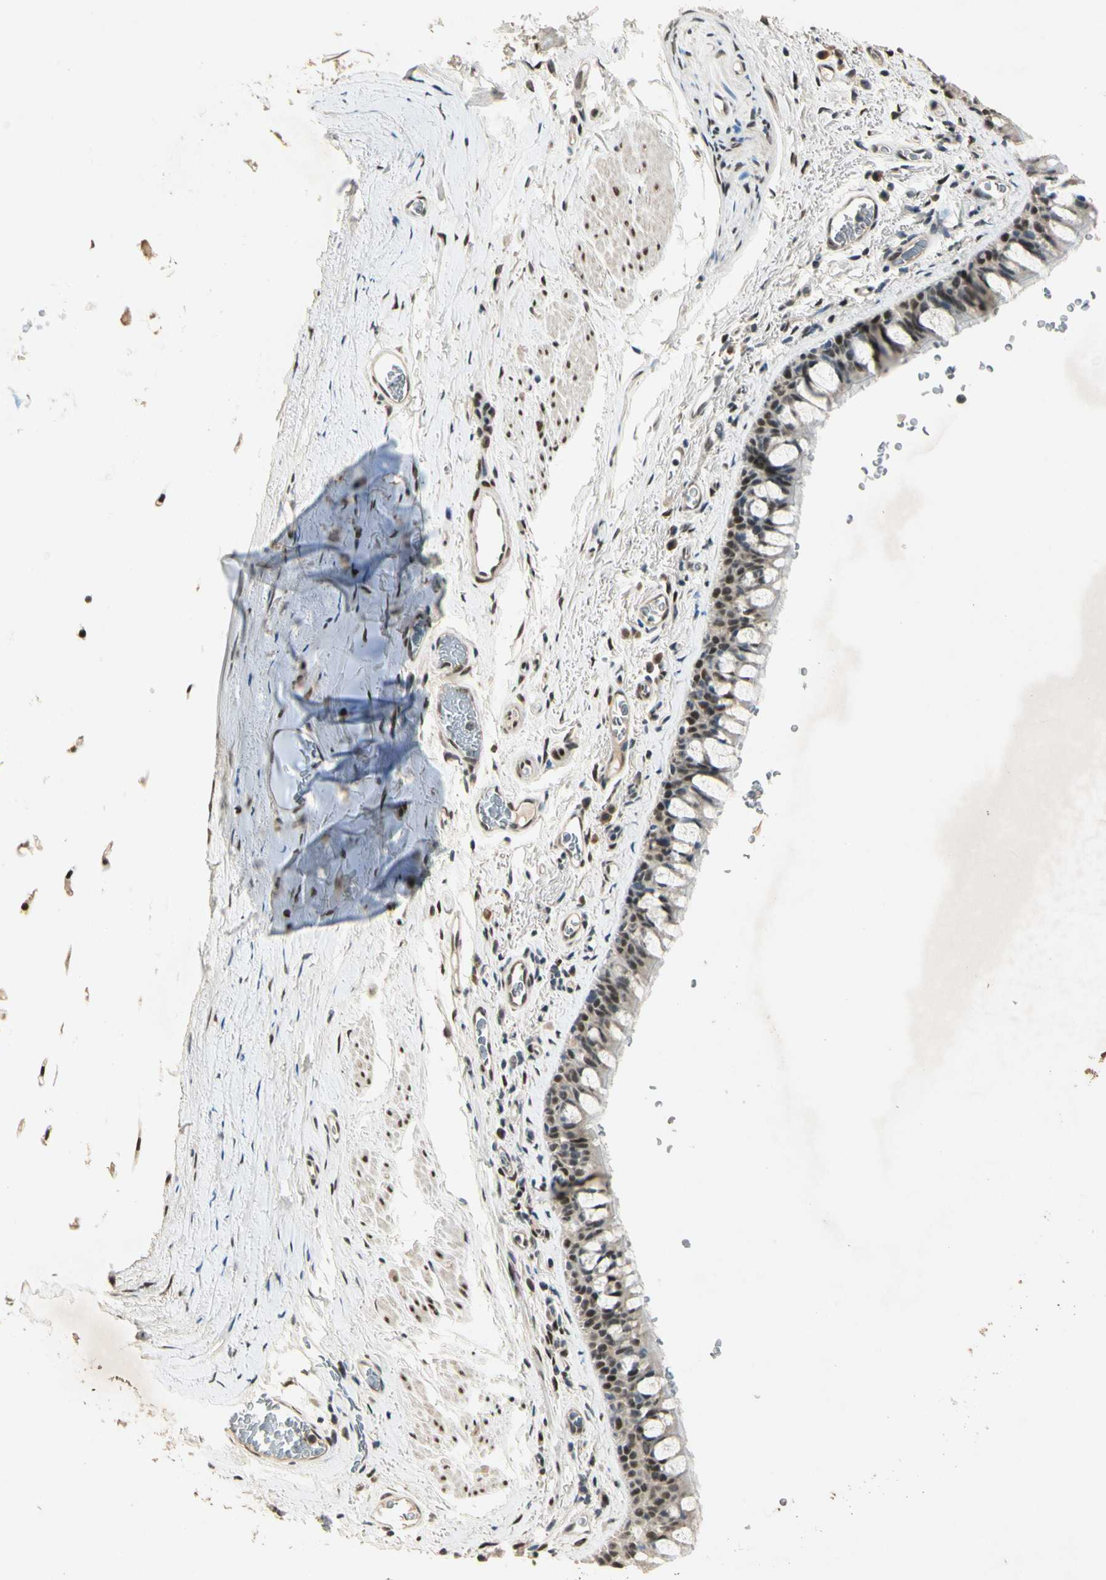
{"staining": {"intensity": "moderate", "quantity": ">75%", "location": "cytoplasmic/membranous,nuclear"}, "tissue": "bronchus", "cell_type": "Respiratory epithelial cells", "image_type": "normal", "snomed": [{"axis": "morphology", "description": "Normal tissue, NOS"}, {"axis": "morphology", "description": "Malignant melanoma, Metastatic site"}, {"axis": "topography", "description": "Bronchus"}, {"axis": "topography", "description": "Lung"}], "caption": "High-magnification brightfield microscopy of normal bronchus stained with DAB (brown) and counterstained with hematoxylin (blue). respiratory epithelial cells exhibit moderate cytoplasmic/membranous,nuclear expression is seen in about>75% of cells.", "gene": "ZBTB4", "patient": {"sex": "male", "age": 64}}